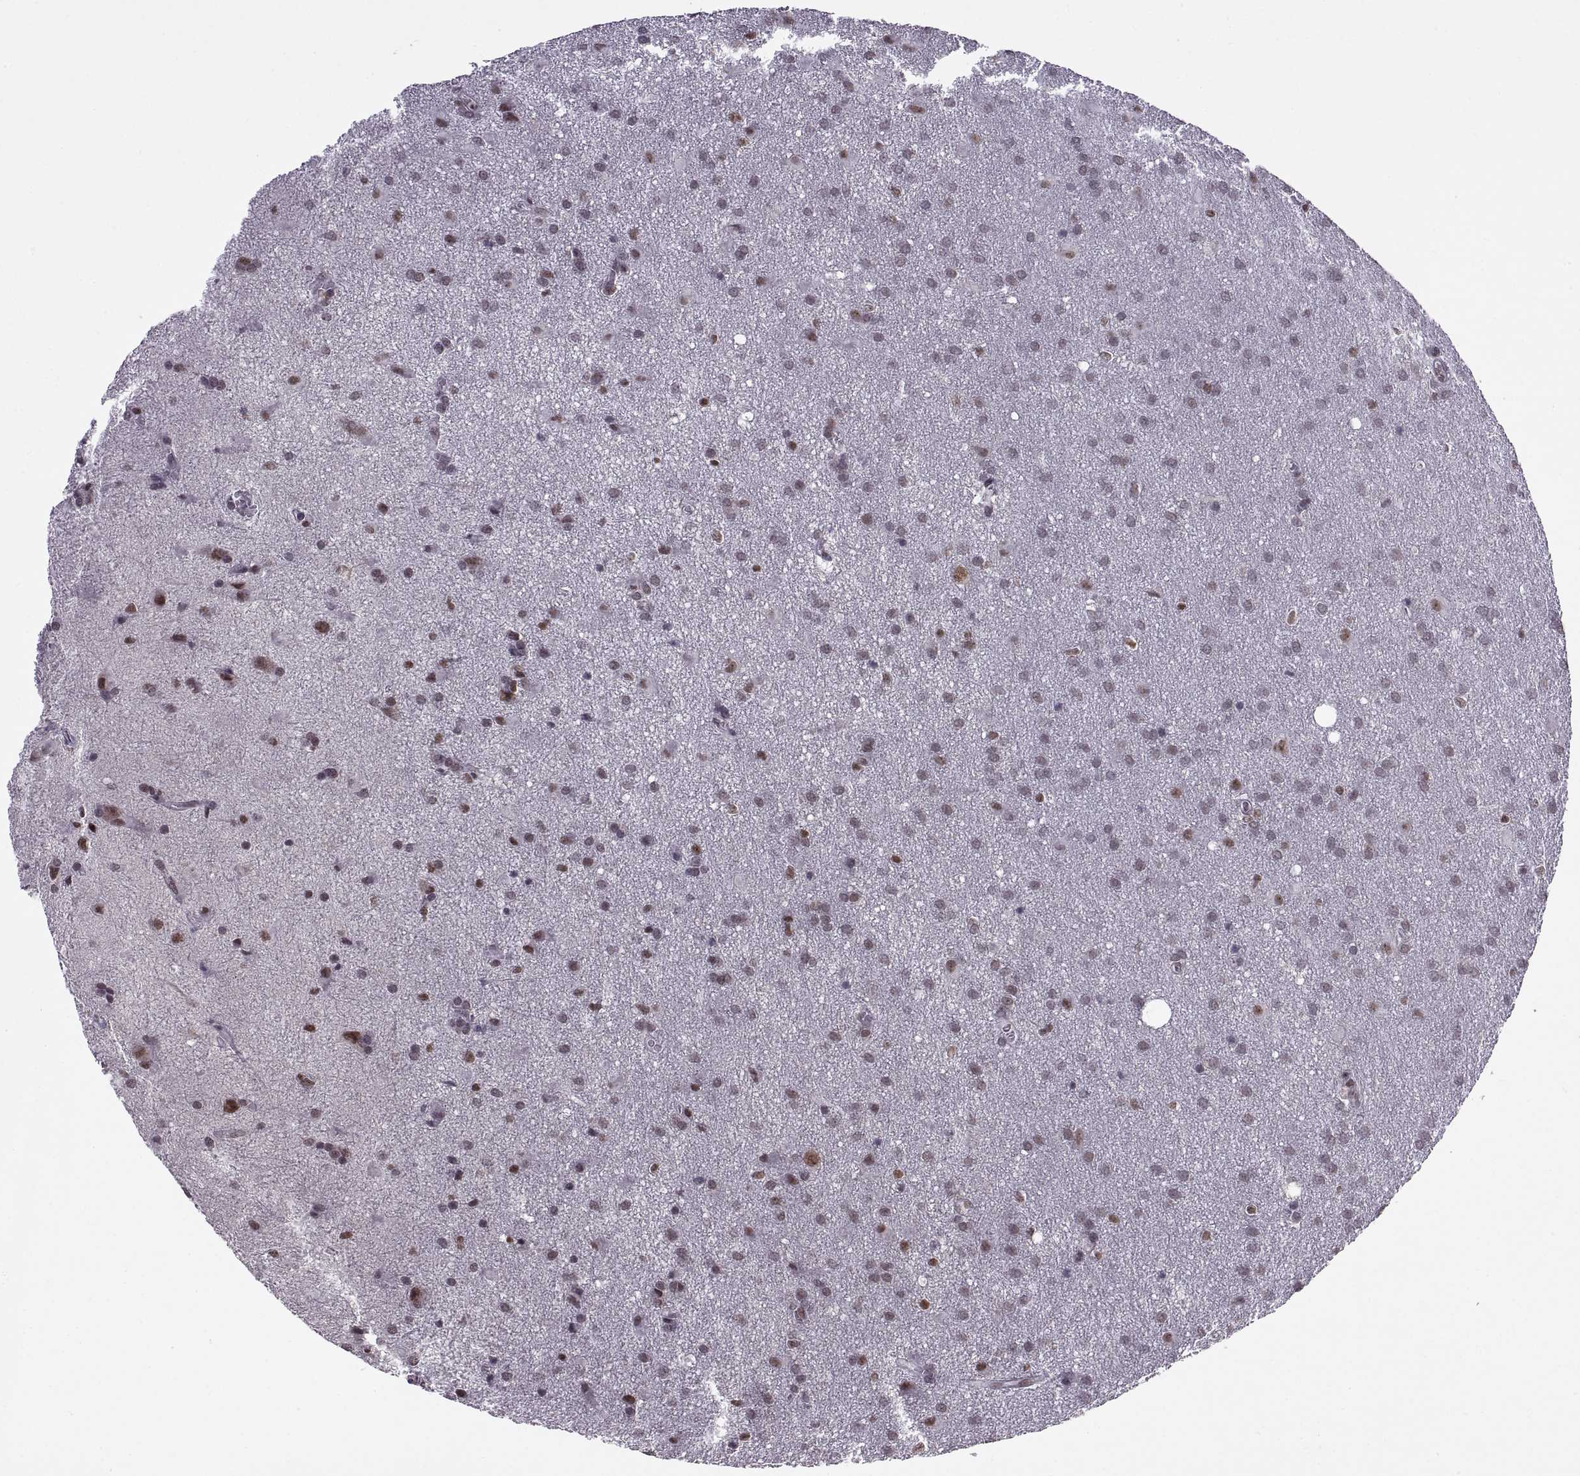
{"staining": {"intensity": "negative", "quantity": "none", "location": "none"}, "tissue": "glioma", "cell_type": "Tumor cells", "image_type": "cancer", "snomed": [{"axis": "morphology", "description": "Glioma, malignant, Low grade"}, {"axis": "topography", "description": "Brain"}], "caption": "There is no significant positivity in tumor cells of glioma.", "gene": "INTS3", "patient": {"sex": "male", "age": 58}}